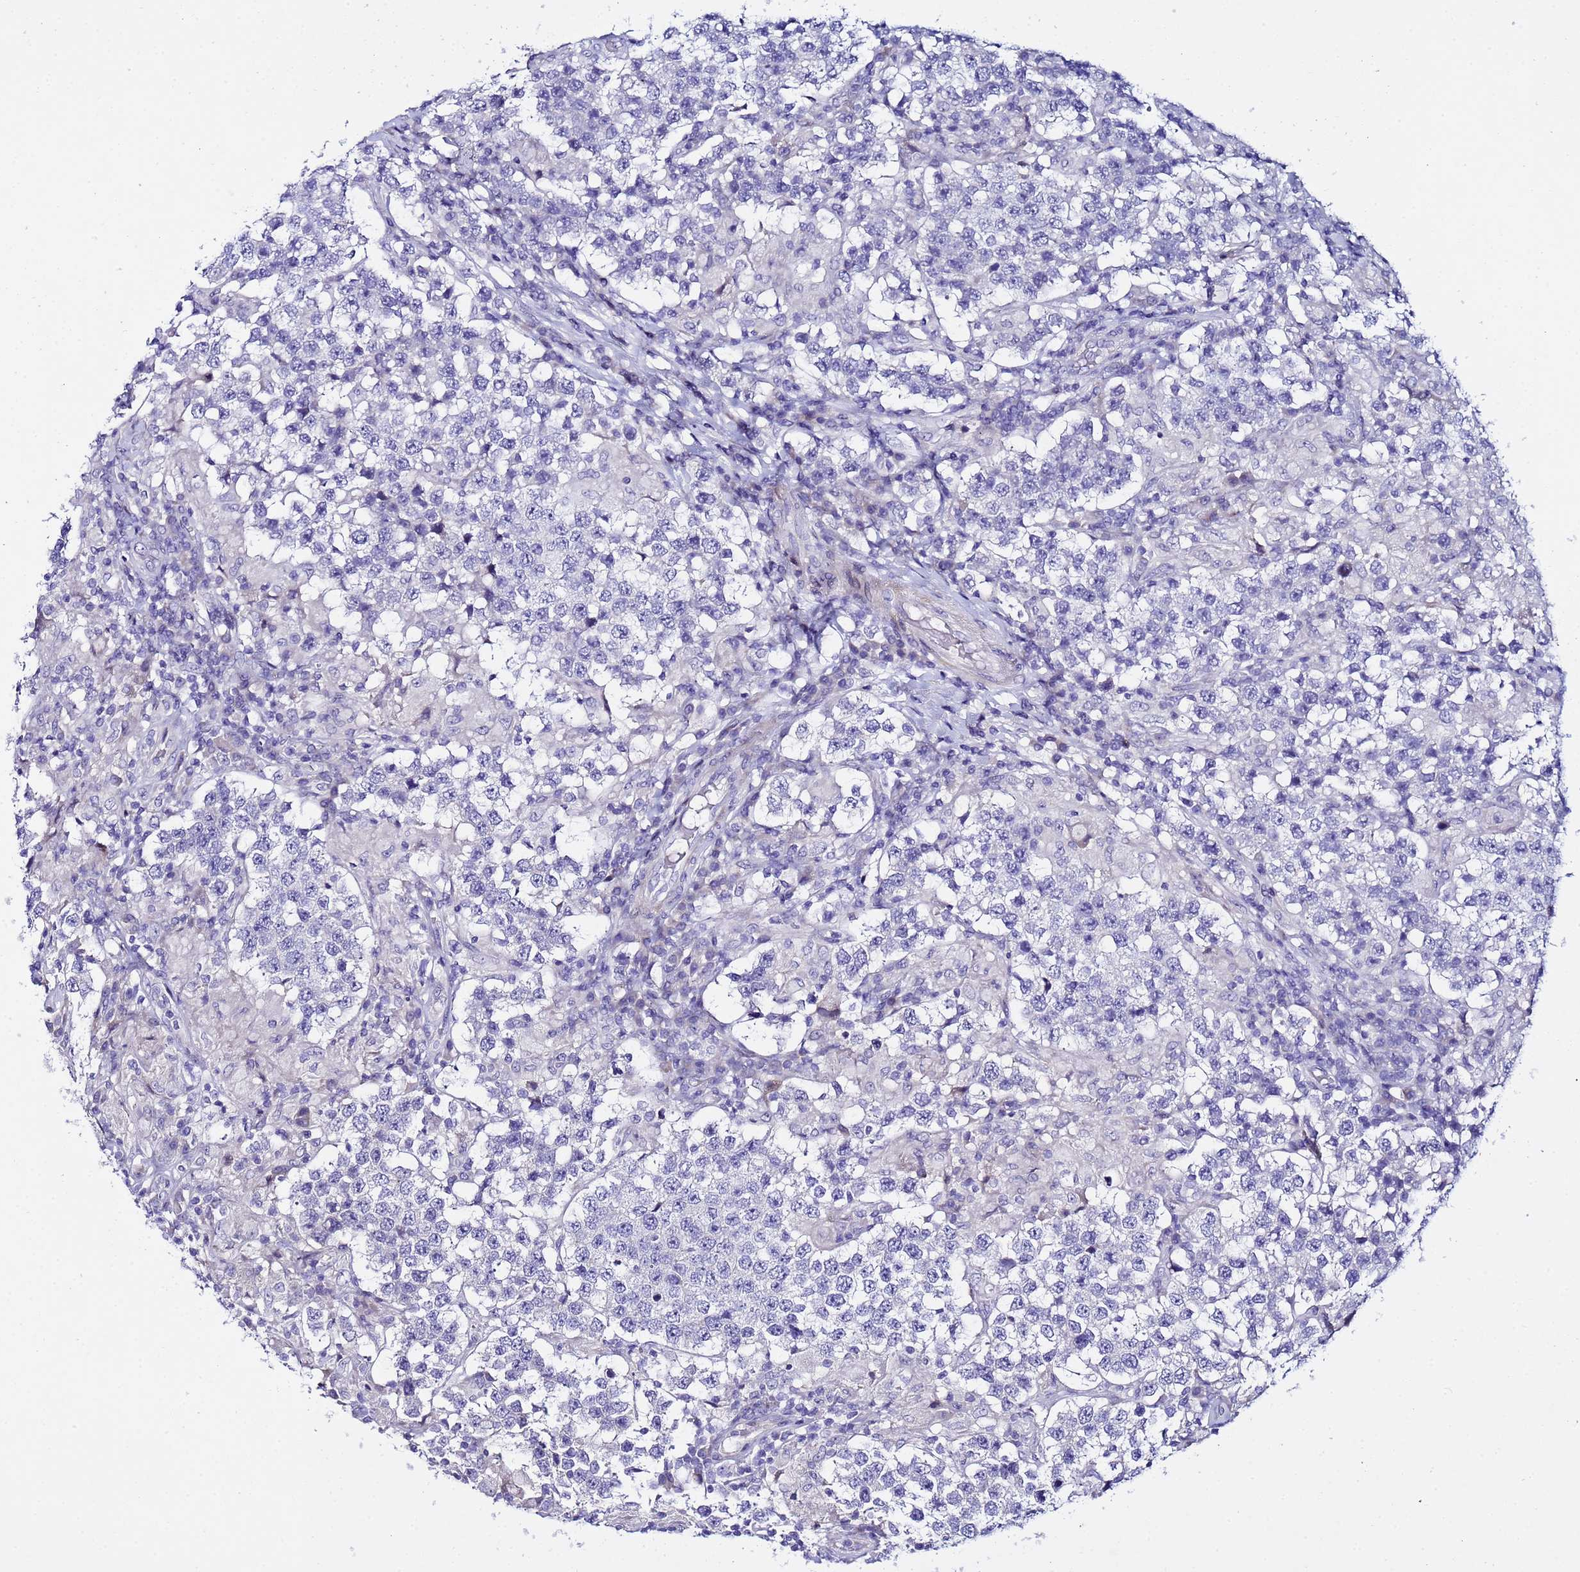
{"staining": {"intensity": "negative", "quantity": "none", "location": "none"}, "tissue": "testis cancer", "cell_type": "Tumor cells", "image_type": "cancer", "snomed": [{"axis": "morphology", "description": "Seminoma, NOS"}, {"axis": "morphology", "description": "Carcinoma, Embryonal, NOS"}, {"axis": "topography", "description": "Testis"}], "caption": "Tumor cells show no significant protein positivity in testis cancer (seminoma).", "gene": "IGSF11", "patient": {"sex": "male", "age": 41}}